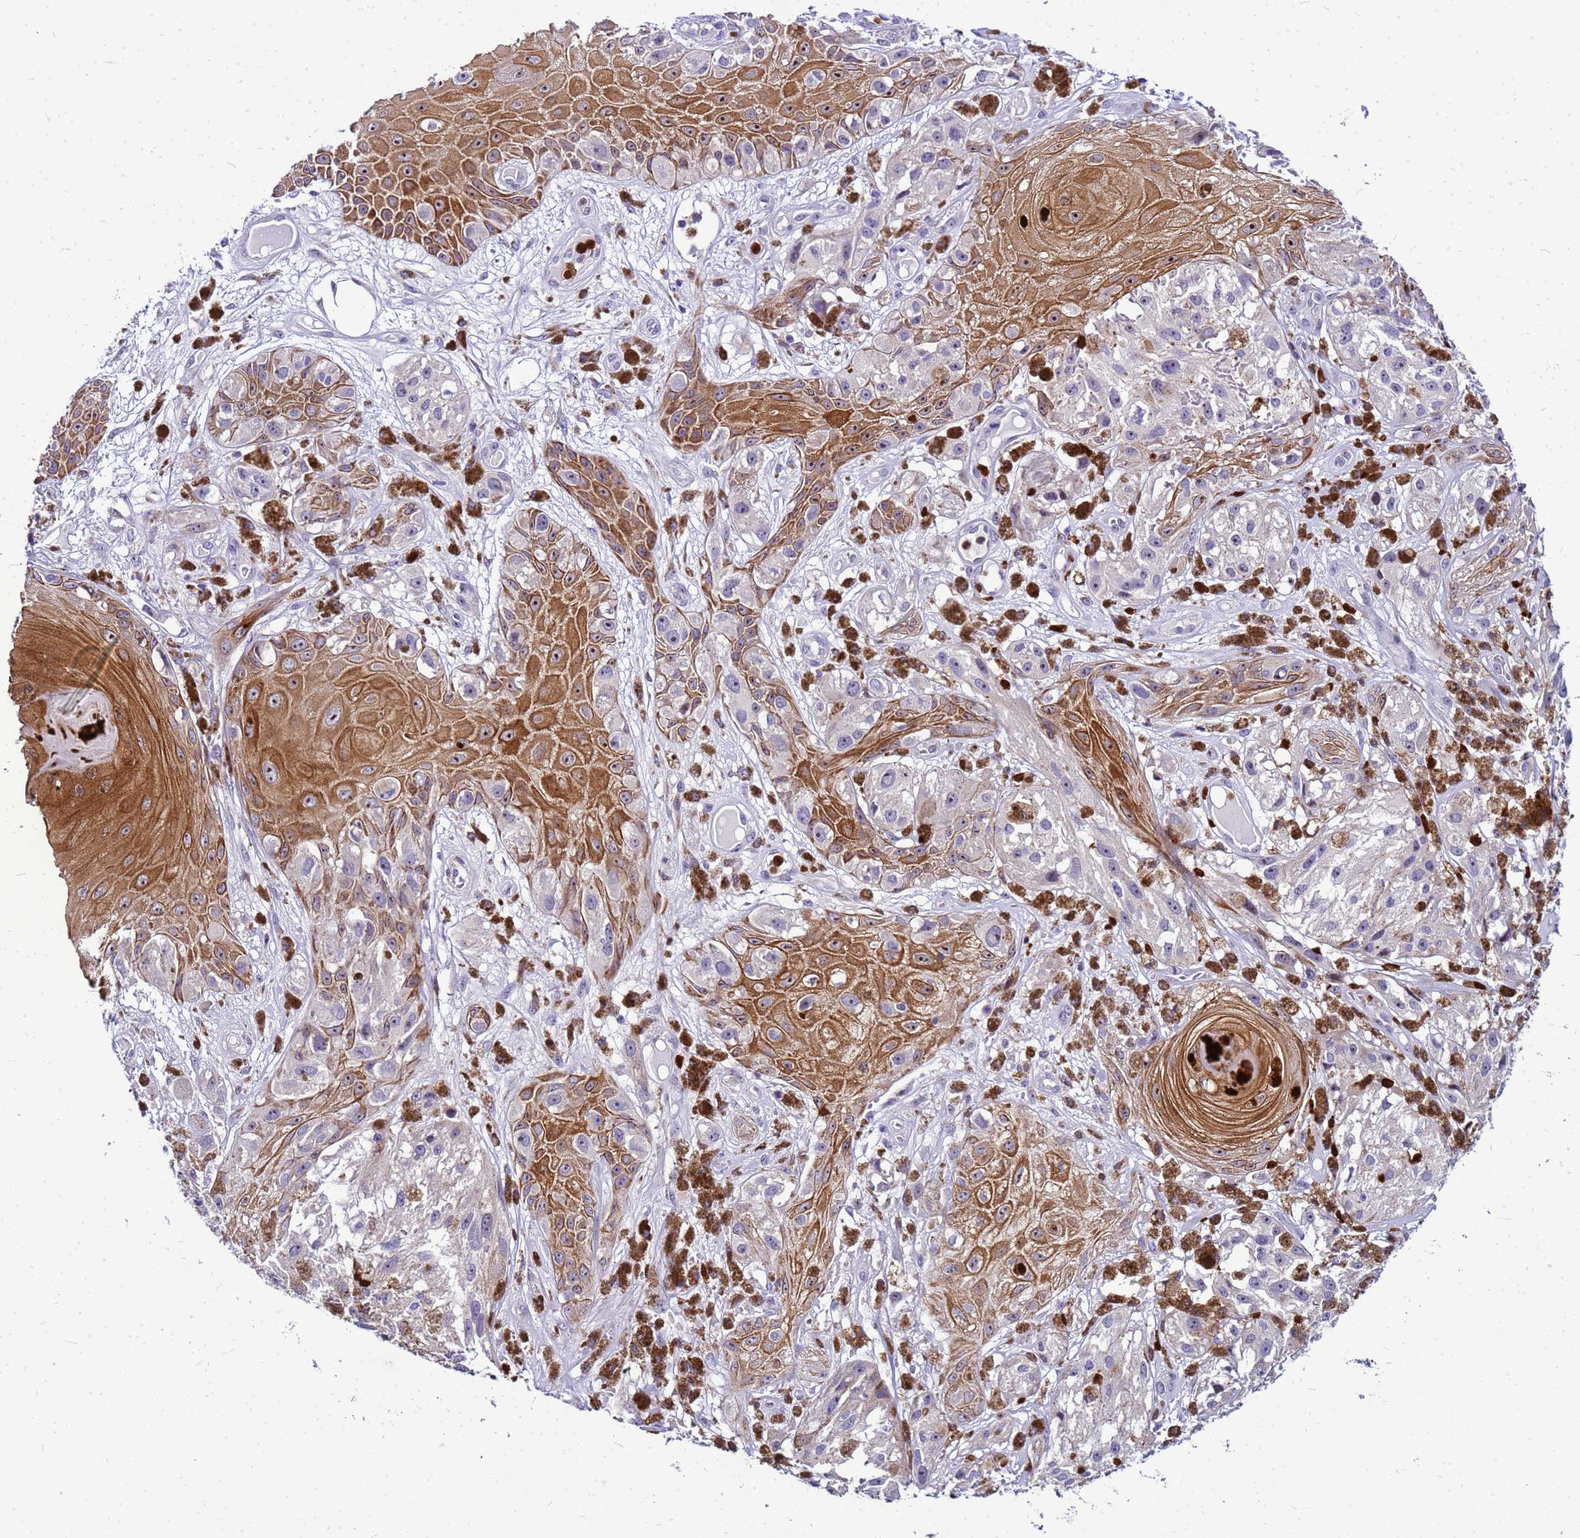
{"staining": {"intensity": "moderate", "quantity": ">75%", "location": "cytoplasmic/membranous,nuclear"}, "tissue": "melanoma", "cell_type": "Tumor cells", "image_type": "cancer", "snomed": [{"axis": "morphology", "description": "Malignant melanoma, NOS"}, {"axis": "topography", "description": "Skin"}], "caption": "A brown stain highlights moderate cytoplasmic/membranous and nuclear expression of a protein in malignant melanoma tumor cells.", "gene": "VPS4B", "patient": {"sex": "male", "age": 88}}